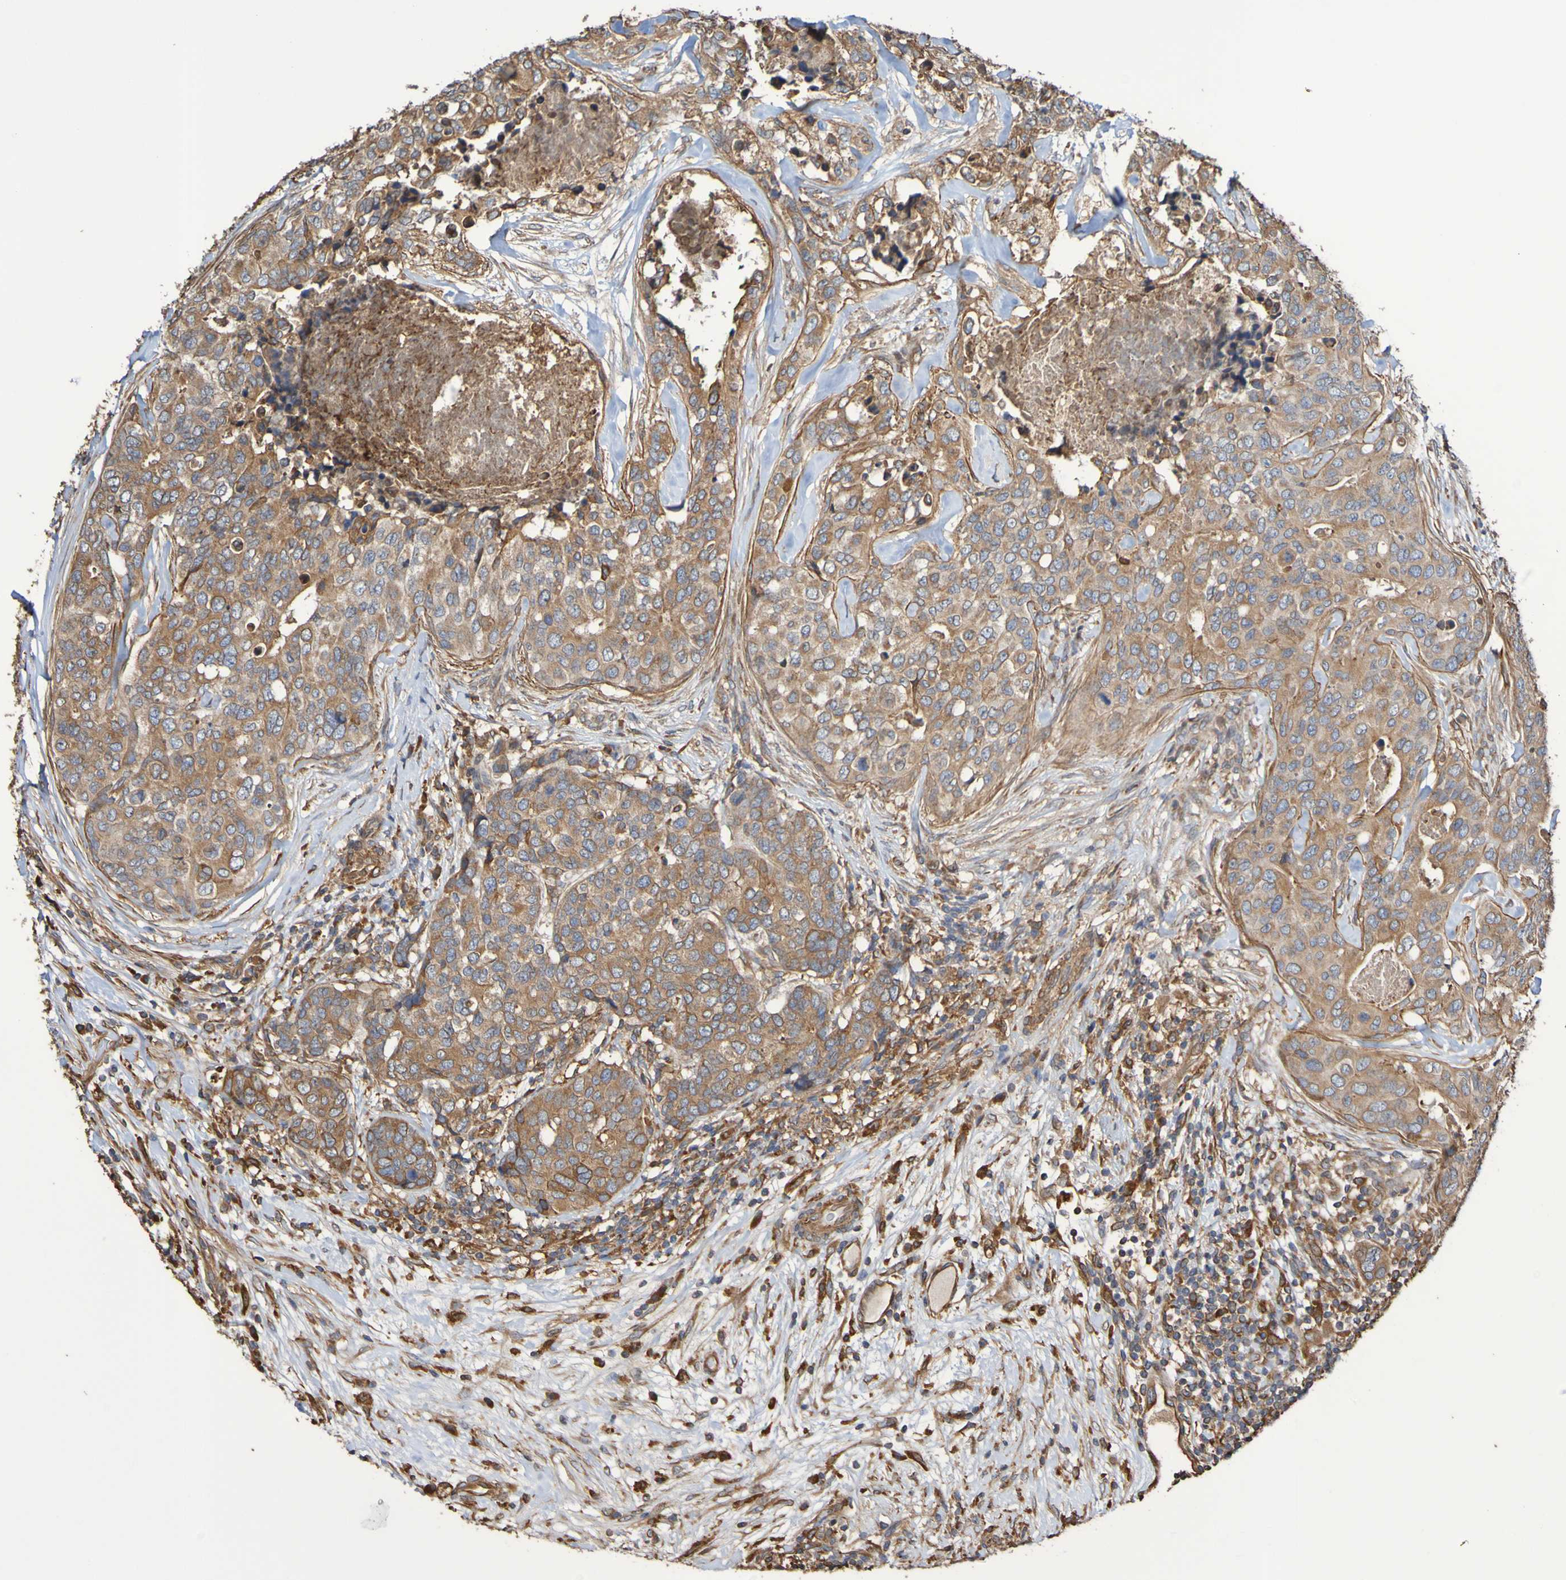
{"staining": {"intensity": "moderate", "quantity": ">75%", "location": "cytoplasmic/membranous"}, "tissue": "breast cancer", "cell_type": "Tumor cells", "image_type": "cancer", "snomed": [{"axis": "morphology", "description": "Lobular carcinoma"}, {"axis": "topography", "description": "Breast"}], "caption": "Immunohistochemical staining of lobular carcinoma (breast) displays moderate cytoplasmic/membranous protein staining in approximately >75% of tumor cells.", "gene": "RAB11A", "patient": {"sex": "female", "age": 59}}